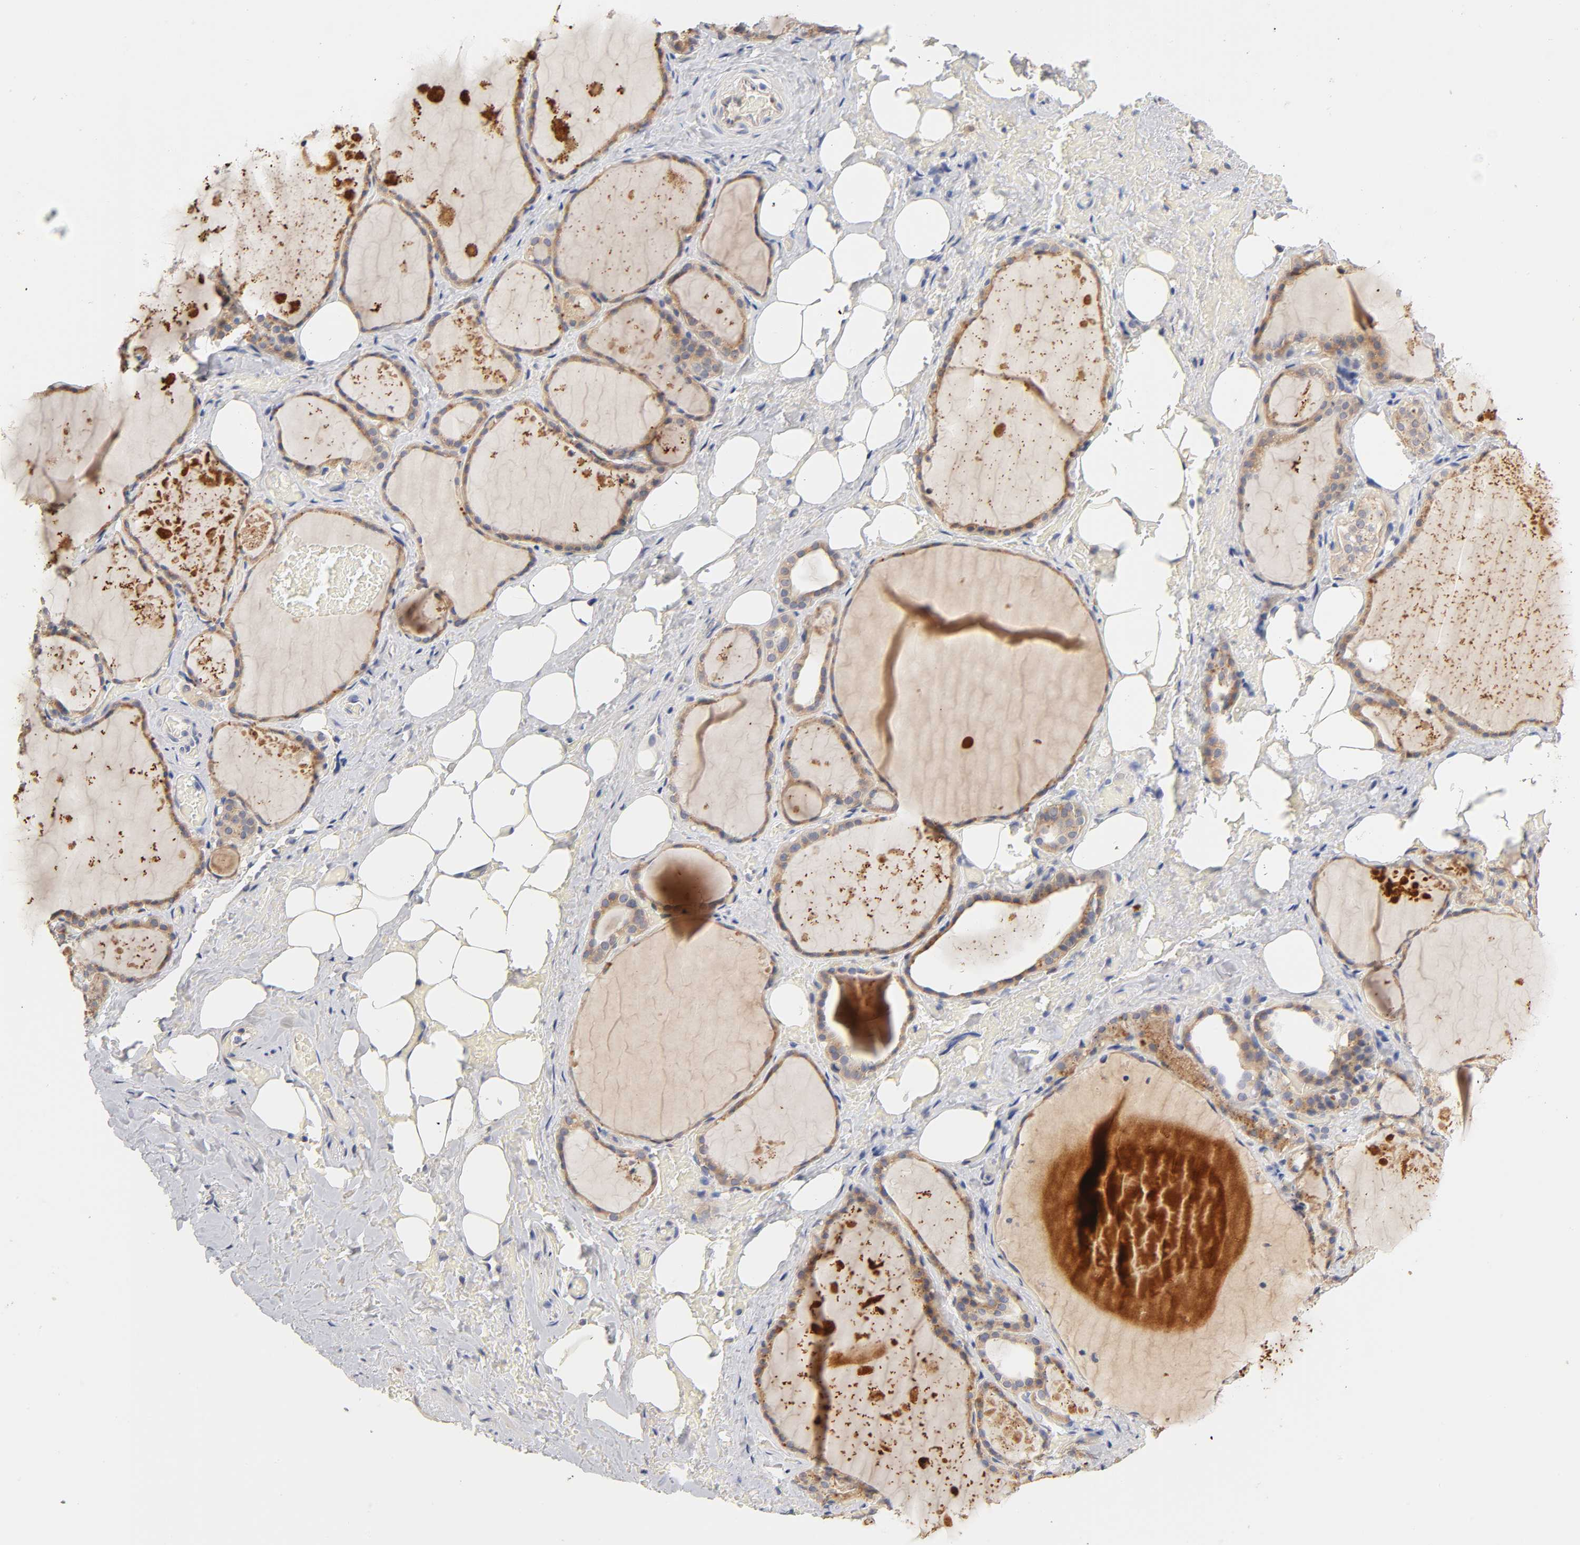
{"staining": {"intensity": "weak", "quantity": ">75%", "location": "cytoplasmic/membranous"}, "tissue": "thyroid gland", "cell_type": "Glandular cells", "image_type": "normal", "snomed": [{"axis": "morphology", "description": "Normal tissue, NOS"}, {"axis": "topography", "description": "Thyroid gland"}], "caption": "Glandular cells display low levels of weak cytoplasmic/membranous expression in approximately >75% of cells in normal thyroid gland. The staining was performed using DAB, with brown indicating positive protein expression. Nuclei are stained blue with hematoxylin.", "gene": "LAMB1", "patient": {"sex": "male", "age": 61}}